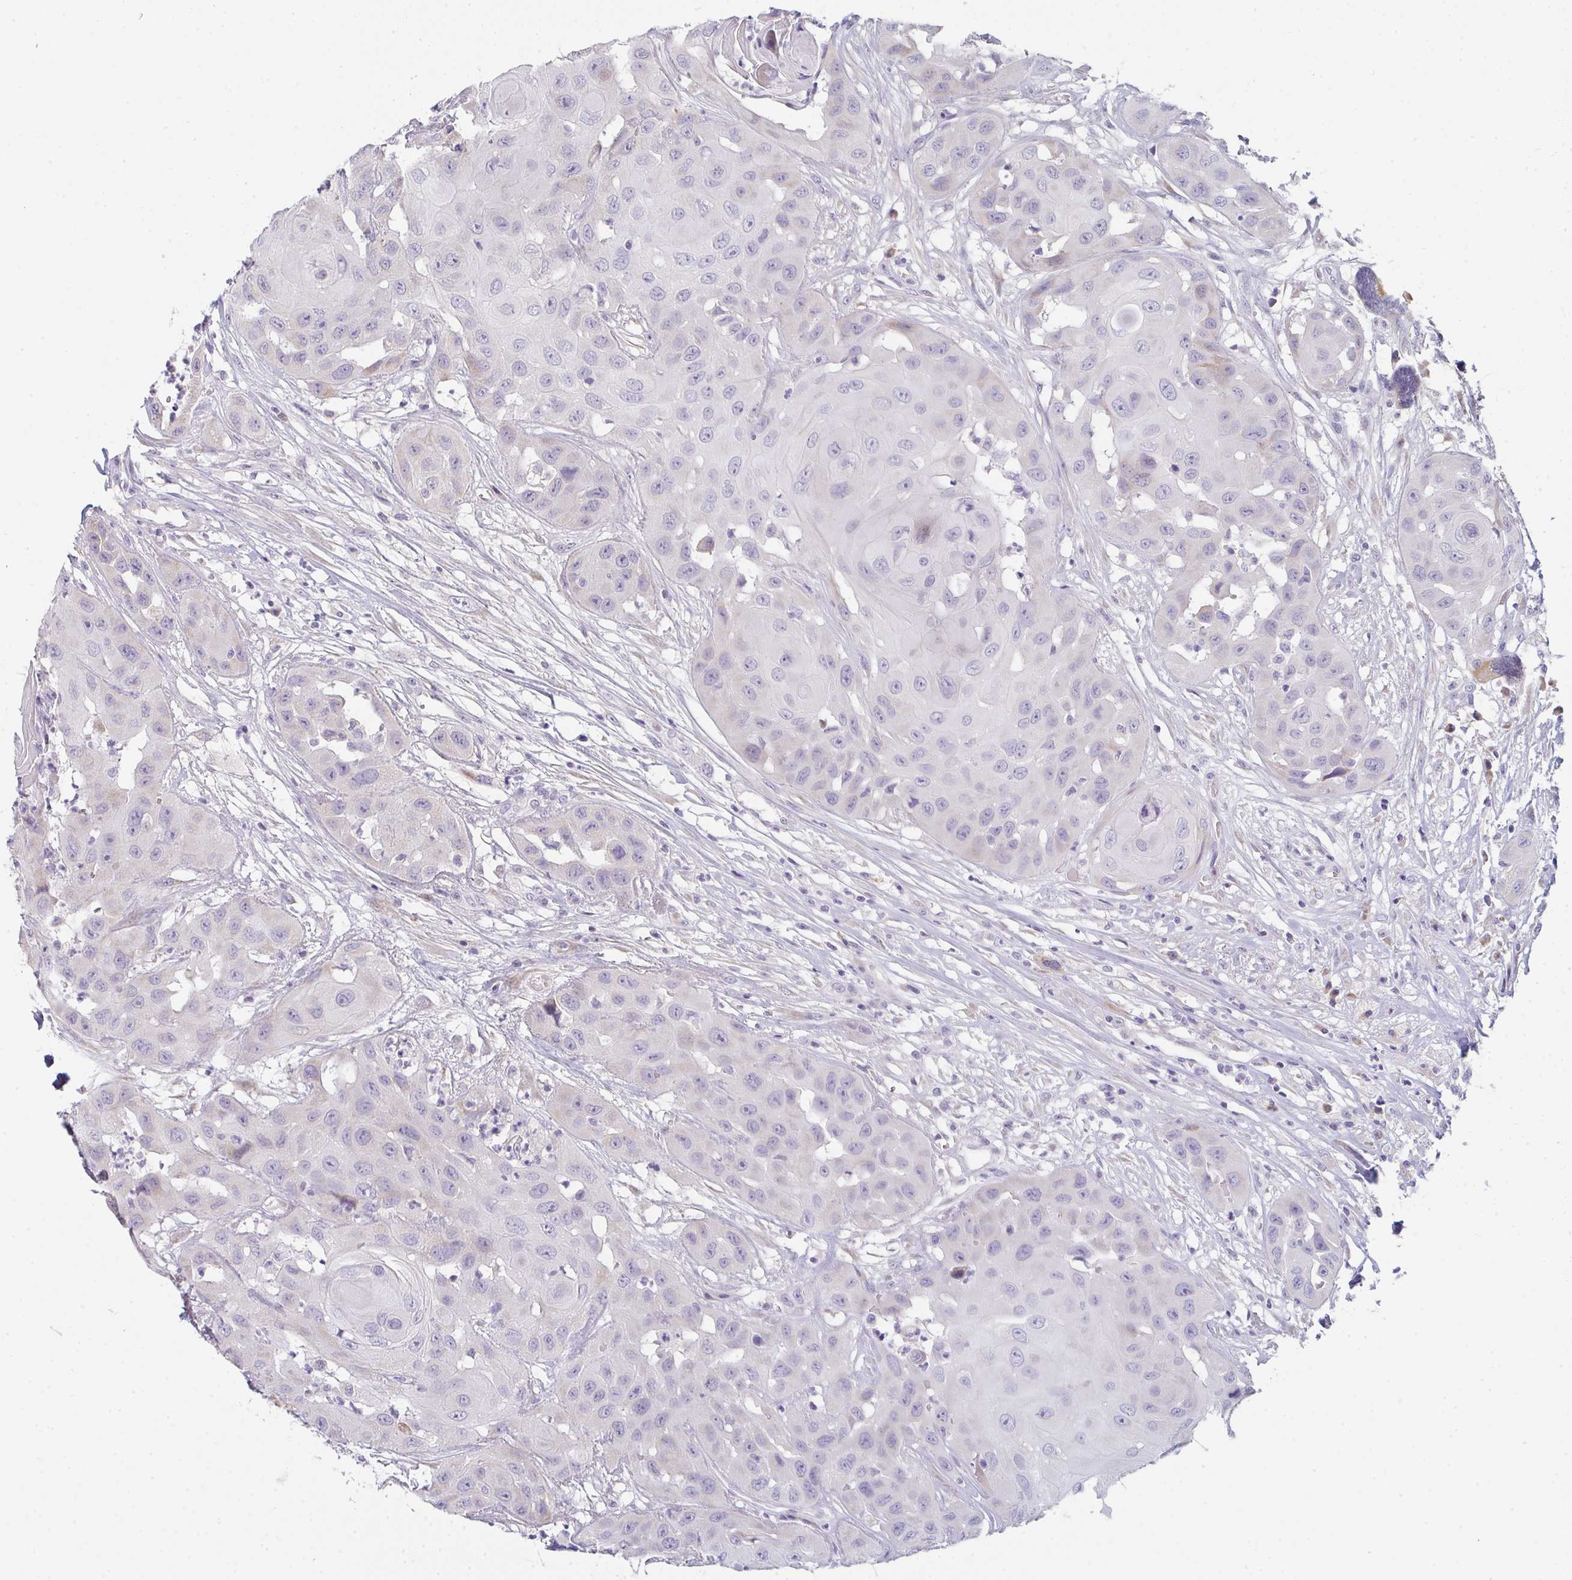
{"staining": {"intensity": "negative", "quantity": "none", "location": "none"}, "tissue": "head and neck cancer", "cell_type": "Tumor cells", "image_type": "cancer", "snomed": [{"axis": "morphology", "description": "Squamous cell carcinoma, NOS"}, {"axis": "topography", "description": "Head-Neck"}], "caption": "Head and neck cancer (squamous cell carcinoma) stained for a protein using immunohistochemistry (IHC) shows no positivity tumor cells.", "gene": "CACNA1S", "patient": {"sex": "male", "age": 83}}